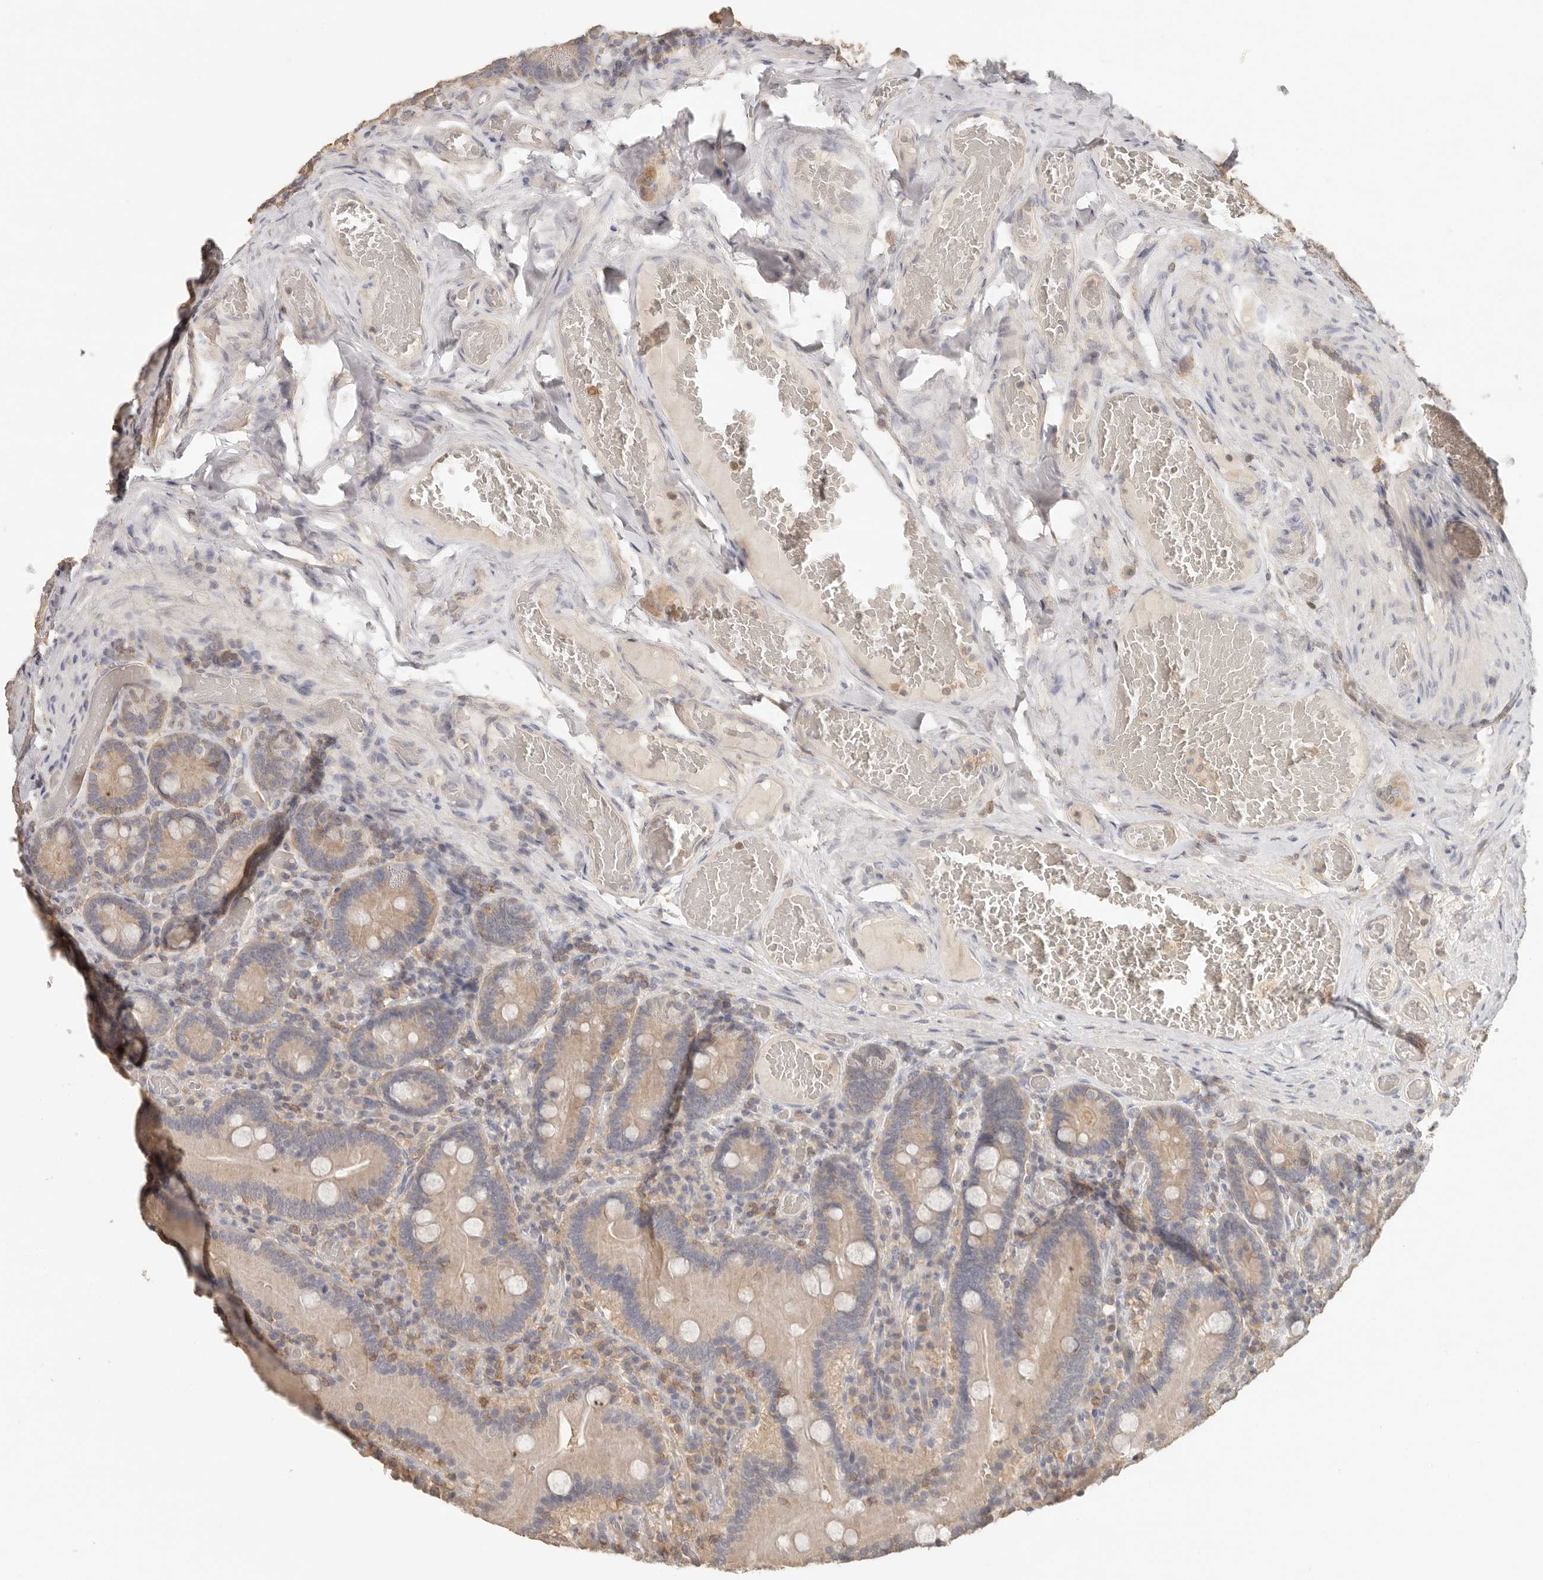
{"staining": {"intensity": "moderate", "quantity": "25%-75%", "location": "cytoplasmic/membranous"}, "tissue": "duodenum", "cell_type": "Glandular cells", "image_type": "normal", "snomed": [{"axis": "morphology", "description": "Normal tissue, NOS"}, {"axis": "topography", "description": "Duodenum"}], "caption": "The photomicrograph shows a brown stain indicating the presence of a protein in the cytoplasmic/membranous of glandular cells in duodenum. (DAB = brown stain, brightfield microscopy at high magnification).", "gene": "CSK", "patient": {"sex": "female", "age": 62}}